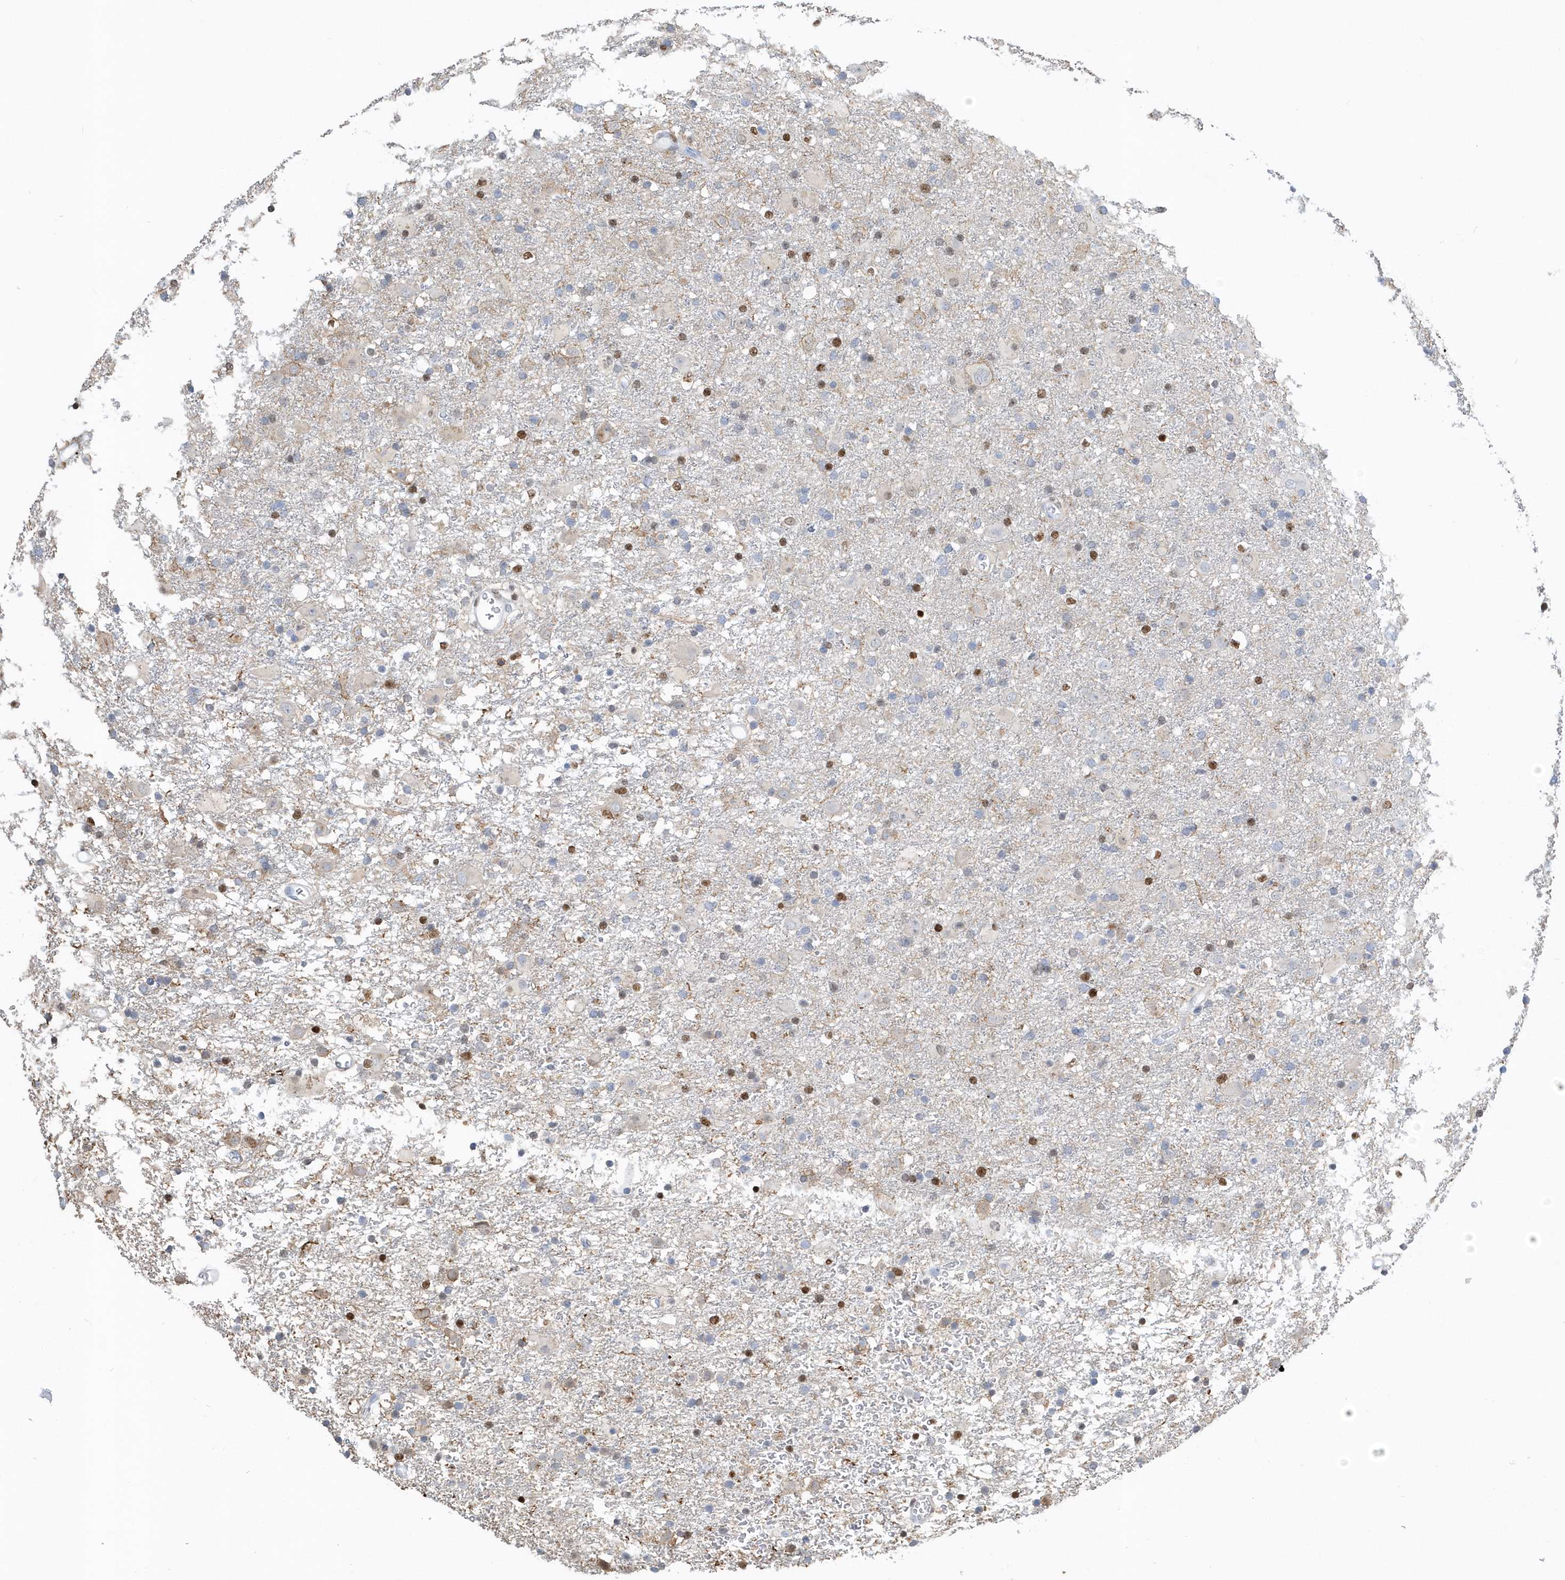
{"staining": {"intensity": "negative", "quantity": "none", "location": "none"}, "tissue": "glioma", "cell_type": "Tumor cells", "image_type": "cancer", "snomed": [{"axis": "morphology", "description": "Glioma, malignant, Low grade"}, {"axis": "topography", "description": "Brain"}], "caption": "An image of malignant glioma (low-grade) stained for a protein shows no brown staining in tumor cells.", "gene": "MACROH2A2", "patient": {"sex": "male", "age": 65}}